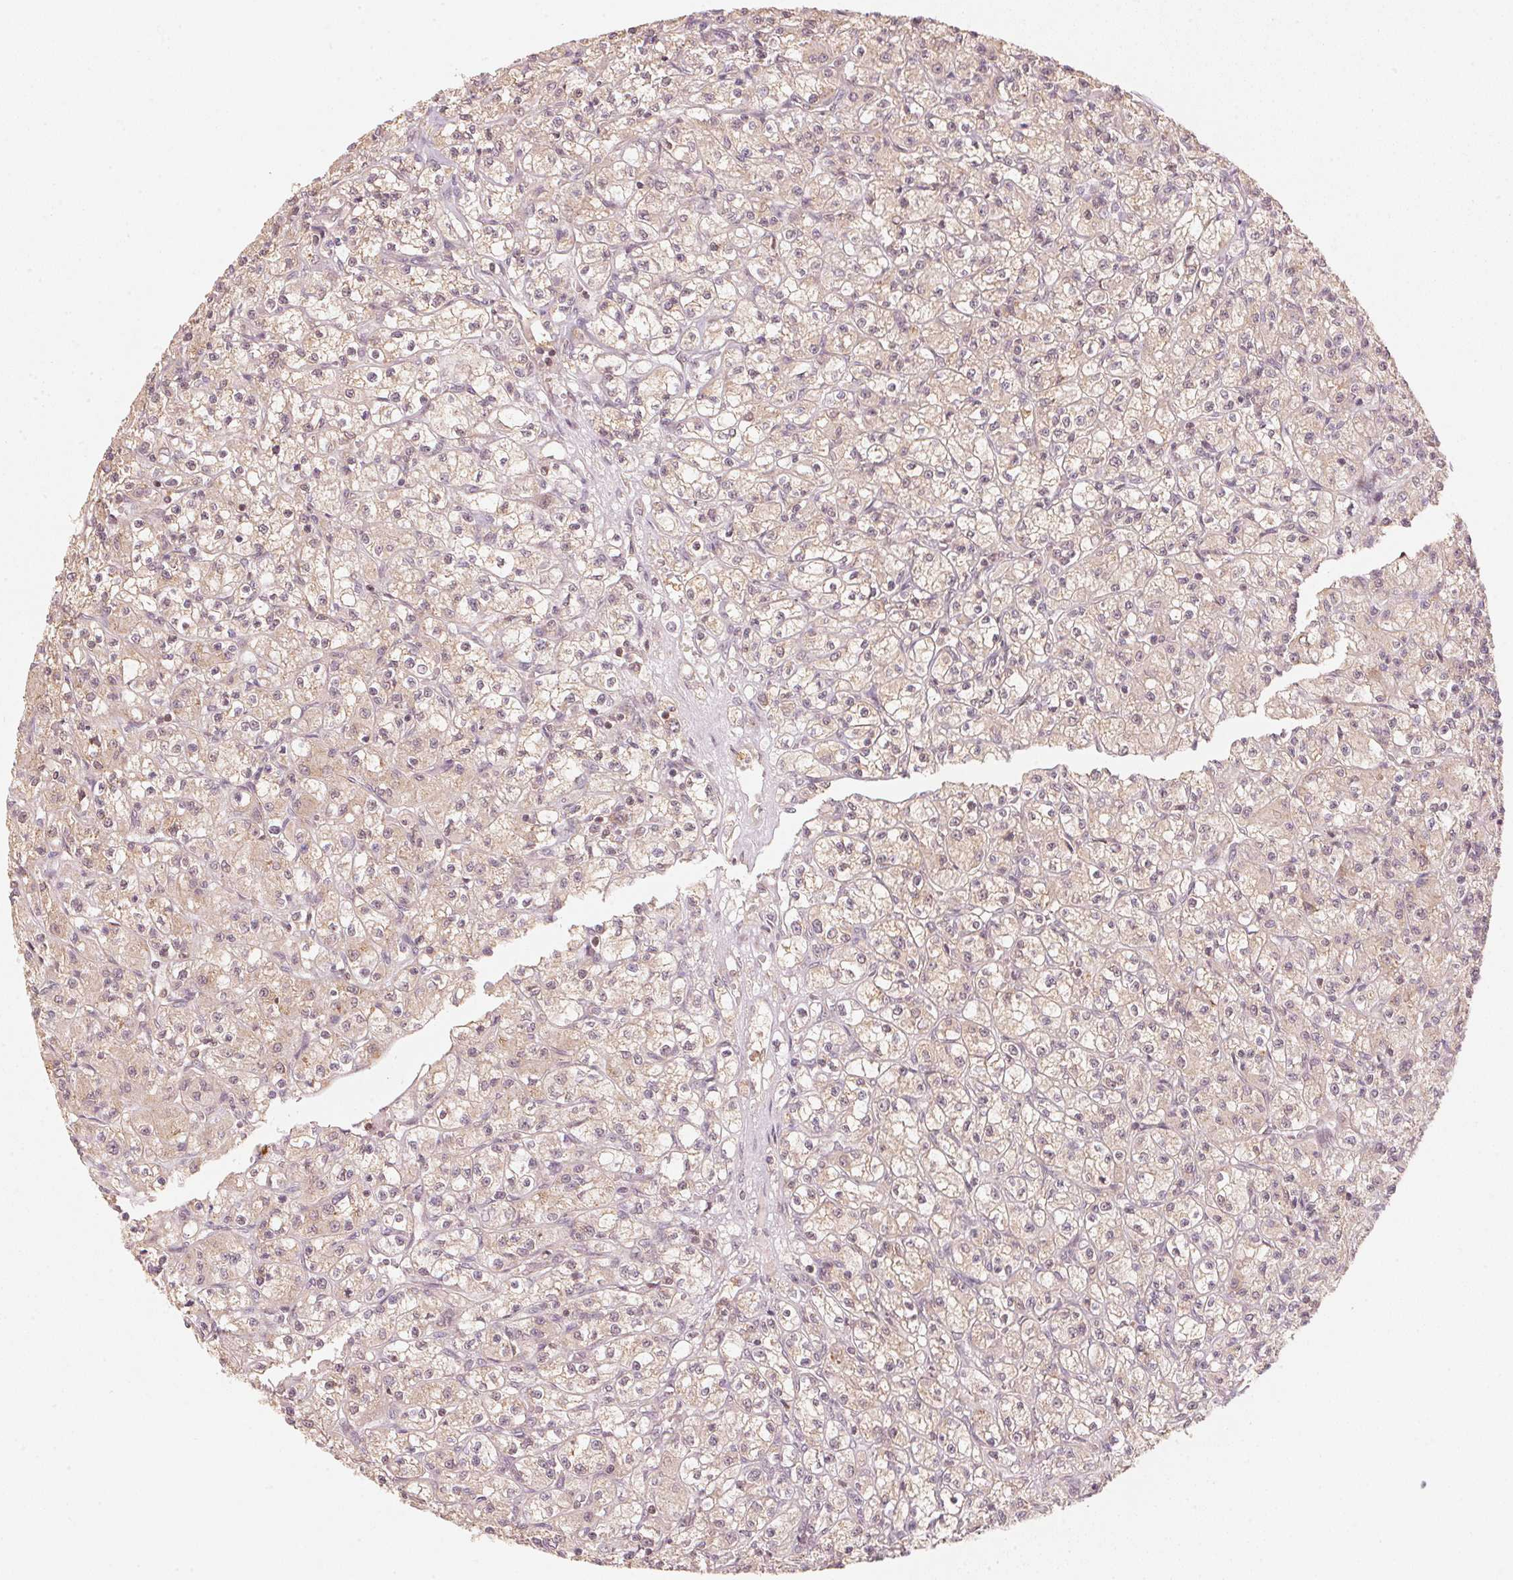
{"staining": {"intensity": "weak", "quantity": ">75%", "location": "cytoplasmic/membranous"}, "tissue": "renal cancer", "cell_type": "Tumor cells", "image_type": "cancer", "snomed": [{"axis": "morphology", "description": "Adenocarcinoma, NOS"}, {"axis": "topography", "description": "Kidney"}], "caption": "Tumor cells show low levels of weak cytoplasmic/membranous staining in about >75% of cells in human renal cancer (adenocarcinoma). The staining is performed using DAB (3,3'-diaminobenzidine) brown chromogen to label protein expression. The nuclei are counter-stained blue using hematoxylin.", "gene": "C2orf73", "patient": {"sex": "female", "age": 70}}